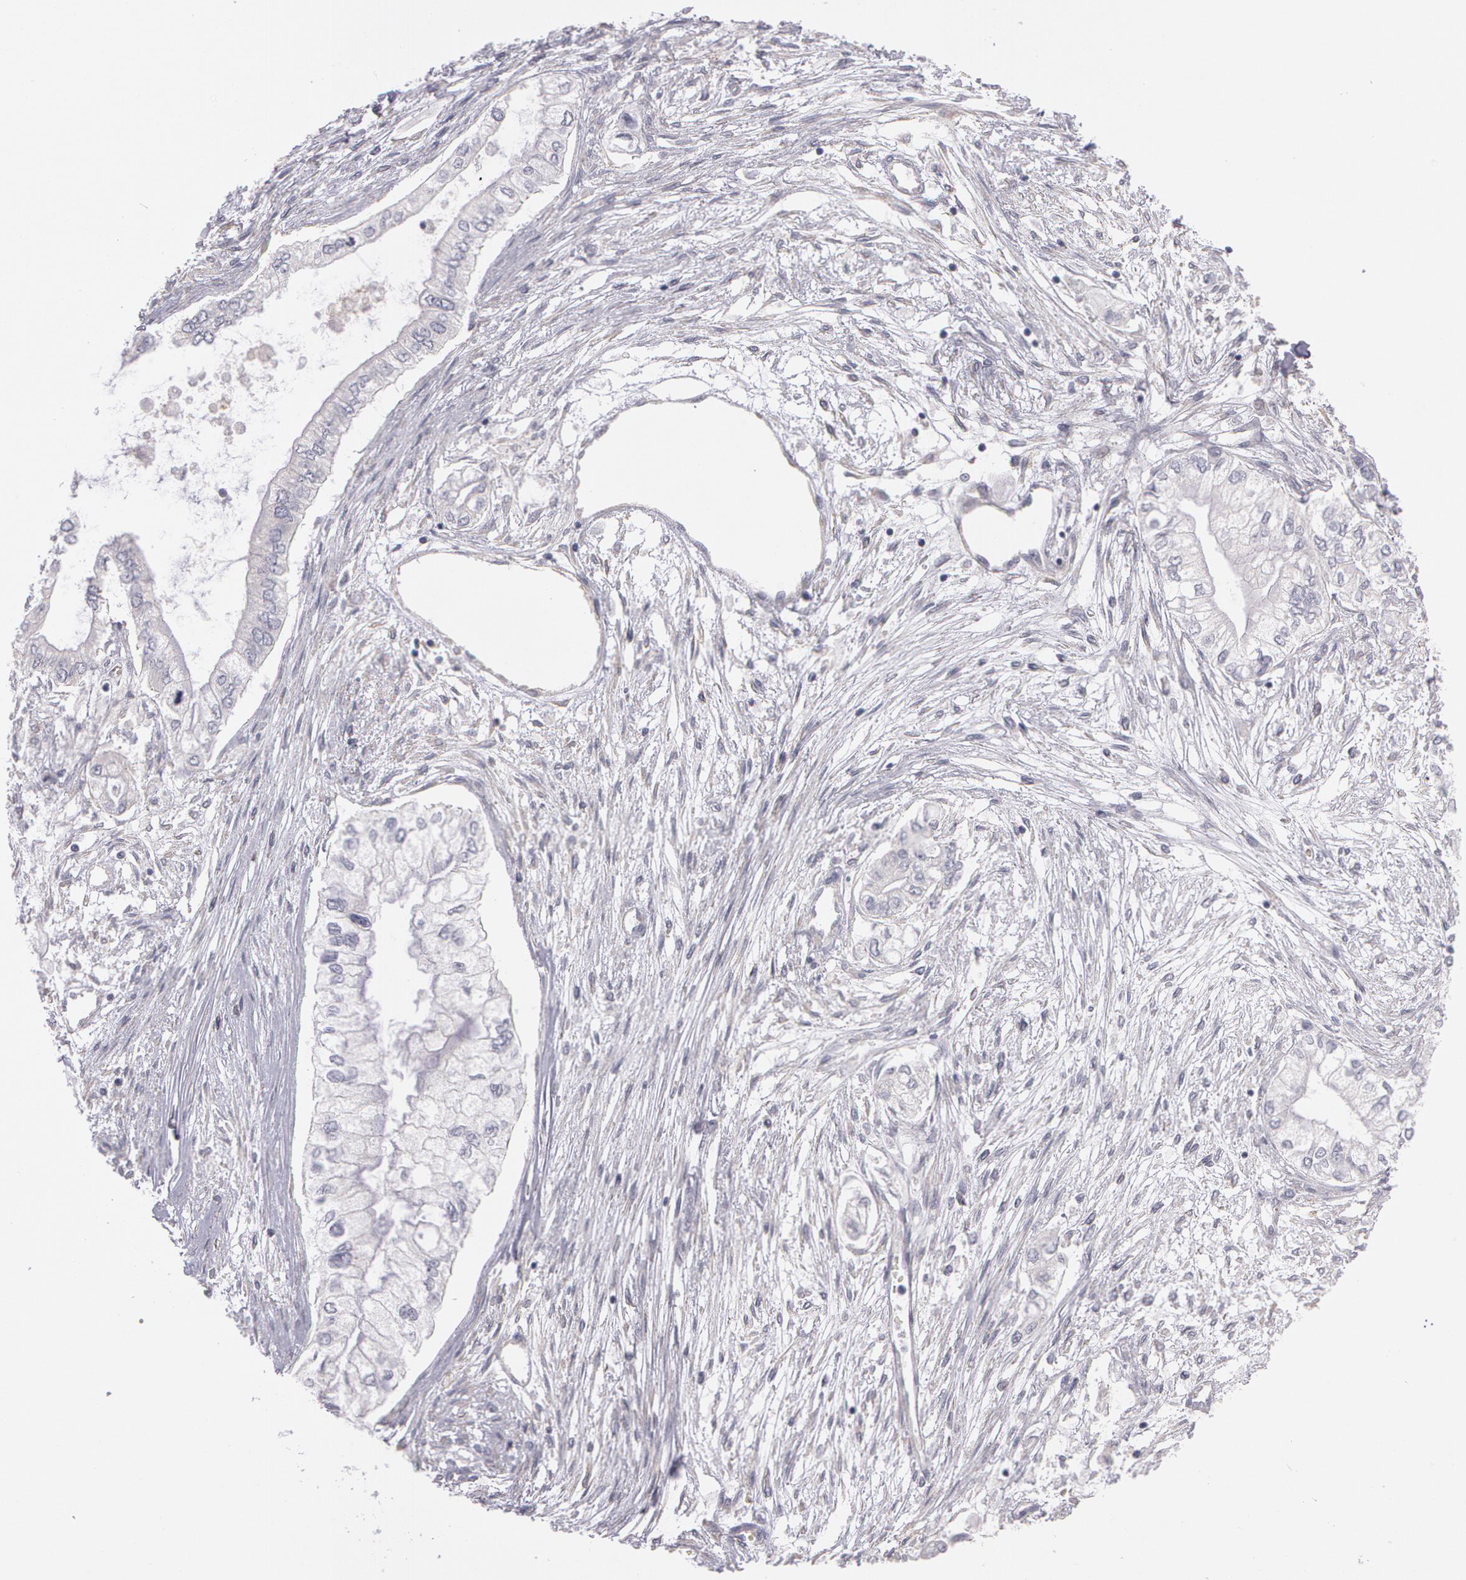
{"staining": {"intensity": "negative", "quantity": "none", "location": "none"}, "tissue": "pancreatic cancer", "cell_type": "Tumor cells", "image_type": "cancer", "snomed": [{"axis": "morphology", "description": "Adenocarcinoma, NOS"}, {"axis": "topography", "description": "Pancreas"}], "caption": "The image exhibits no staining of tumor cells in pancreatic cancer (adenocarcinoma).", "gene": "NEK9", "patient": {"sex": "male", "age": 79}}